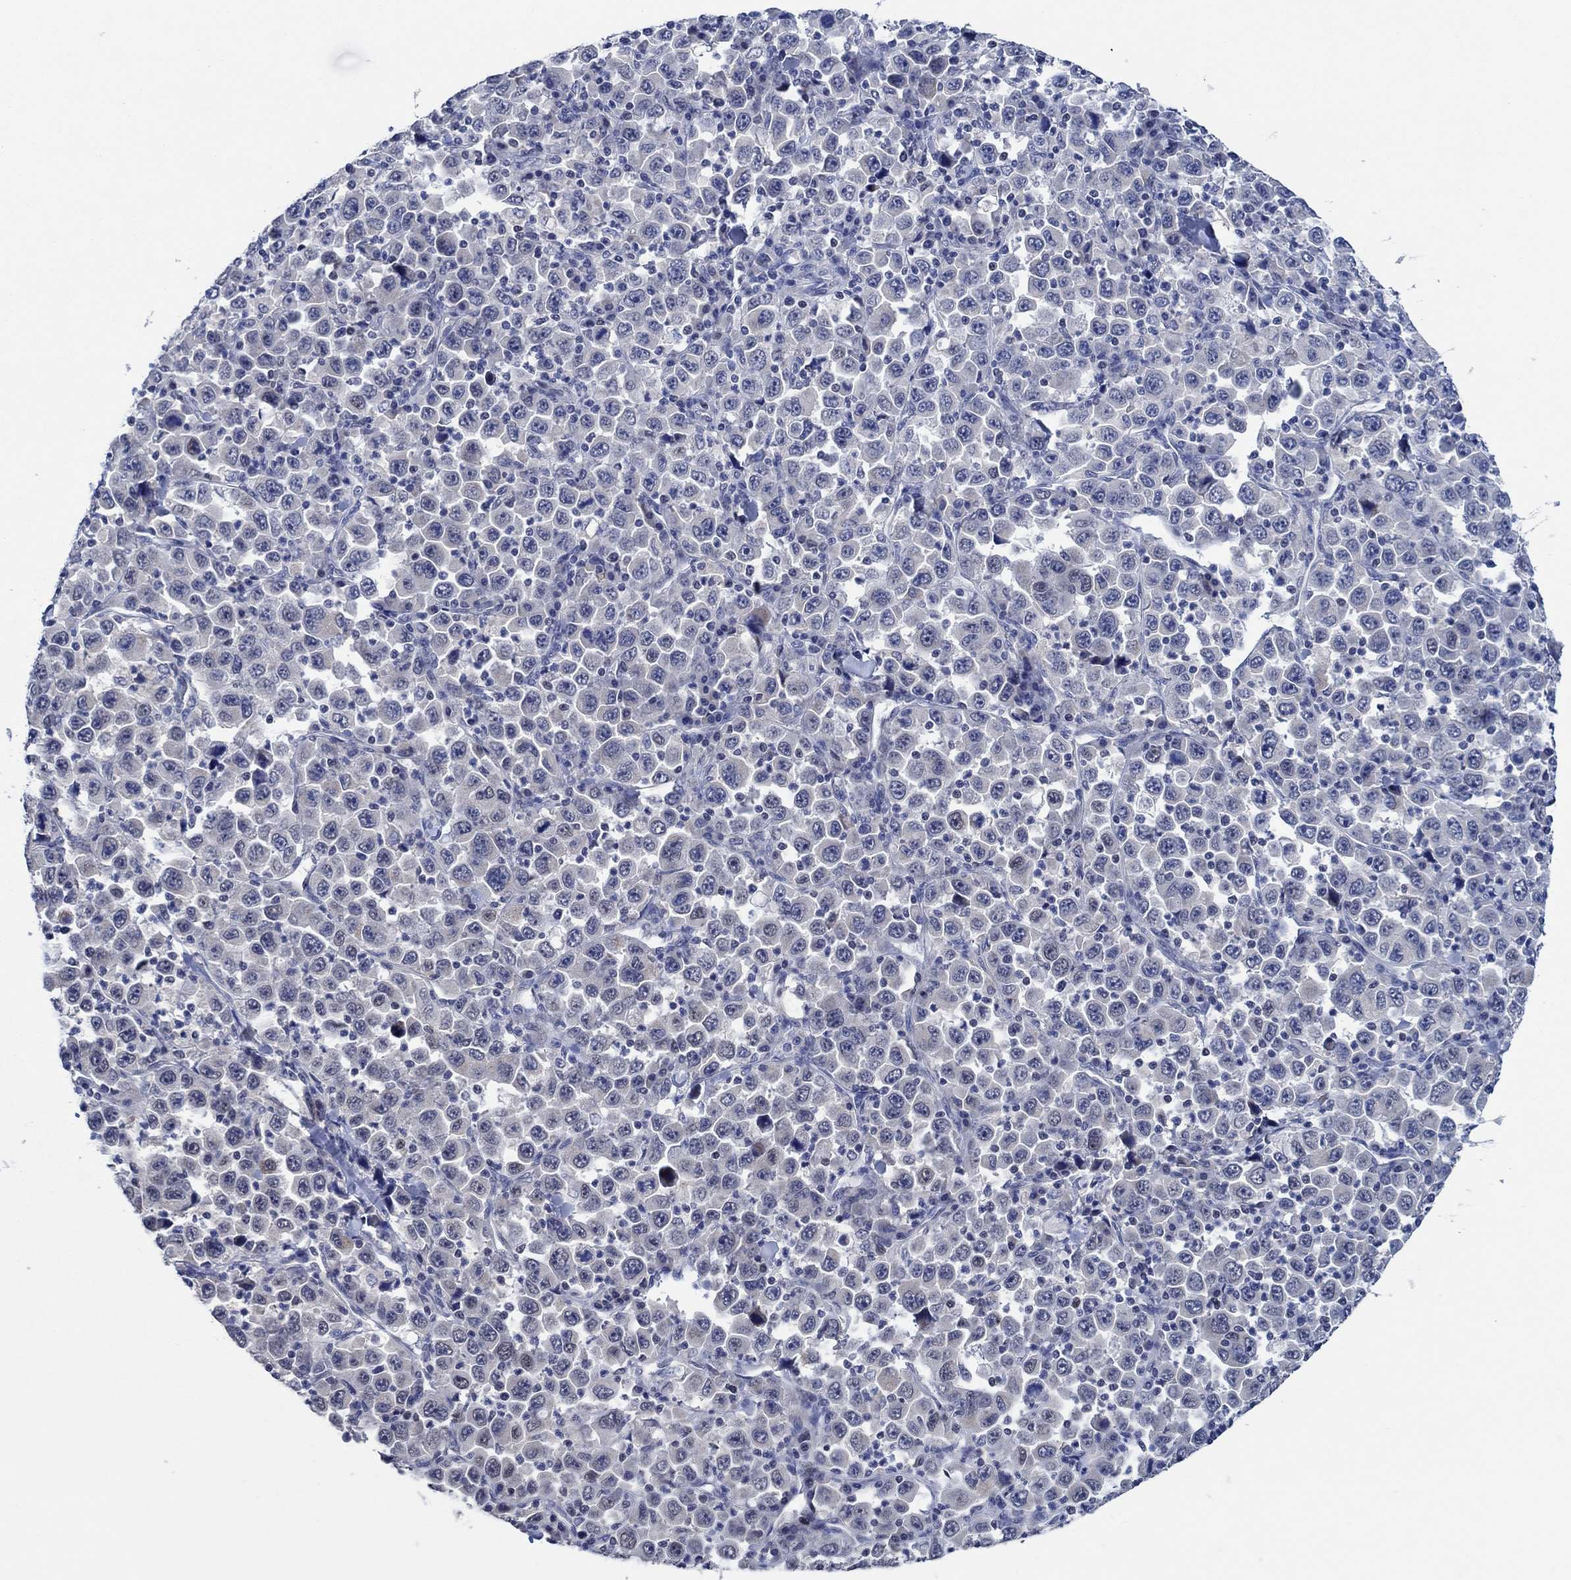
{"staining": {"intensity": "negative", "quantity": "none", "location": "none"}, "tissue": "stomach cancer", "cell_type": "Tumor cells", "image_type": "cancer", "snomed": [{"axis": "morphology", "description": "Normal tissue, NOS"}, {"axis": "morphology", "description": "Adenocarcinoma, NOS"}, {"axis": "topography", "description": "Stomach, upper"}, {"axis": "topography", "description": "Stomach"}], "caption": "Tumor cells show no significant expression in stomach cancer (adenocarcinoma). (Brightfield microscopy of DAB (3,3'-diaminobenzidine) immunohistochemistry (IHC) at high magnification).", "gene": "PRRT3", "patient": {"sex": "male", "age": 59}}